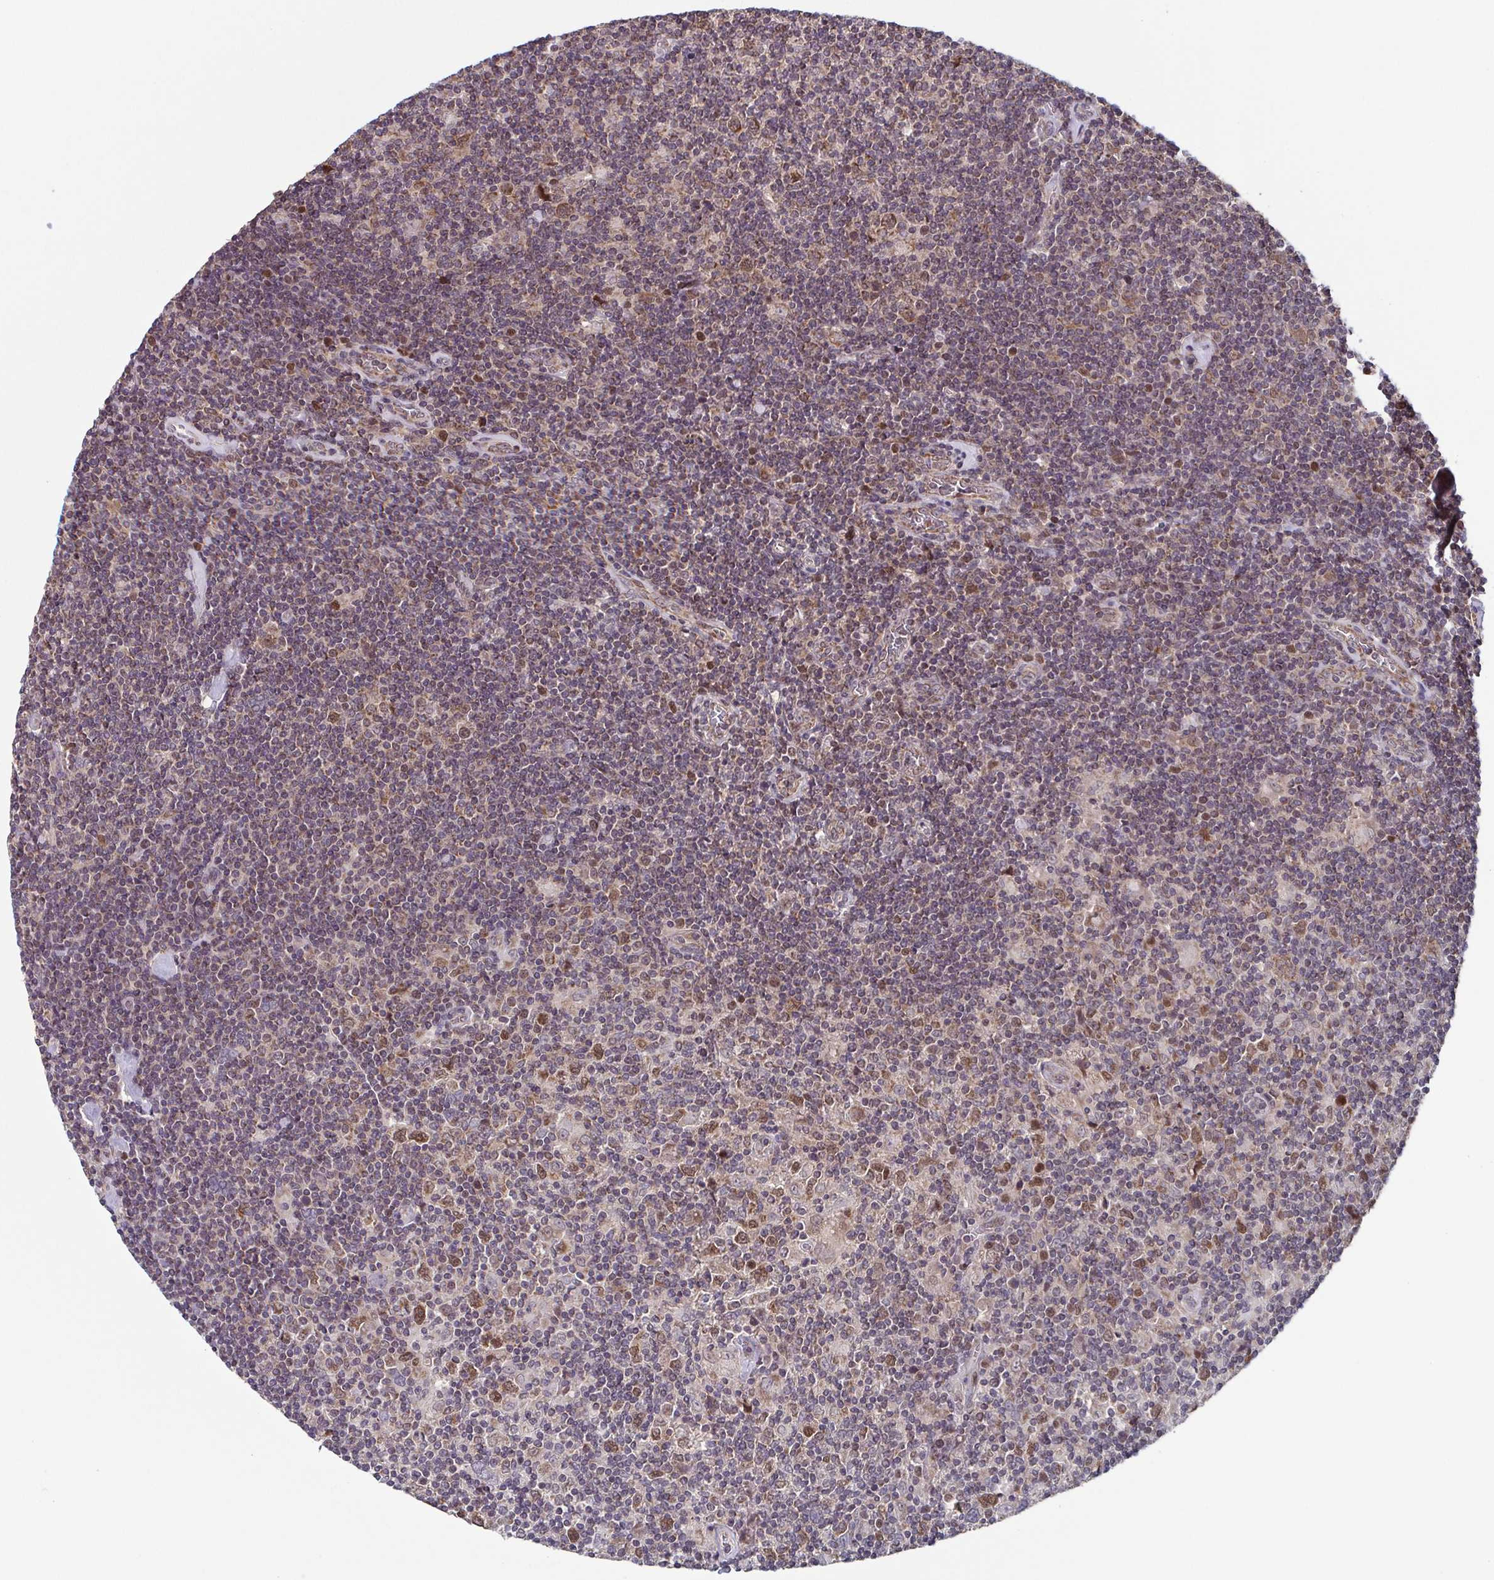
{"staining": {"intensity": "weak", "quantity": "25%-75%", "location": "cytoplasmic/membranous"}, "tissue": "lymphoma", "cell_type": "Tumor cells", "image_type": "cancer", "snomed": [{"axis": "morphology", "description": "Hodgkin's disease, NOS"}, {"axis": "topography", "description": "Lymph node"}], "caption": "High-magnification brightfield microscopy of lymphoma stained with DAB (3,3'-diaminobenzidine) (brown) and counterstained with hematoxylin (blue). tumor cells exhibit weak cytoplasmic/membranous staining is seen in approximately25%-75% of cells.", "gene": "TTC19", "patient": {"sex": "male", "age": 40}}